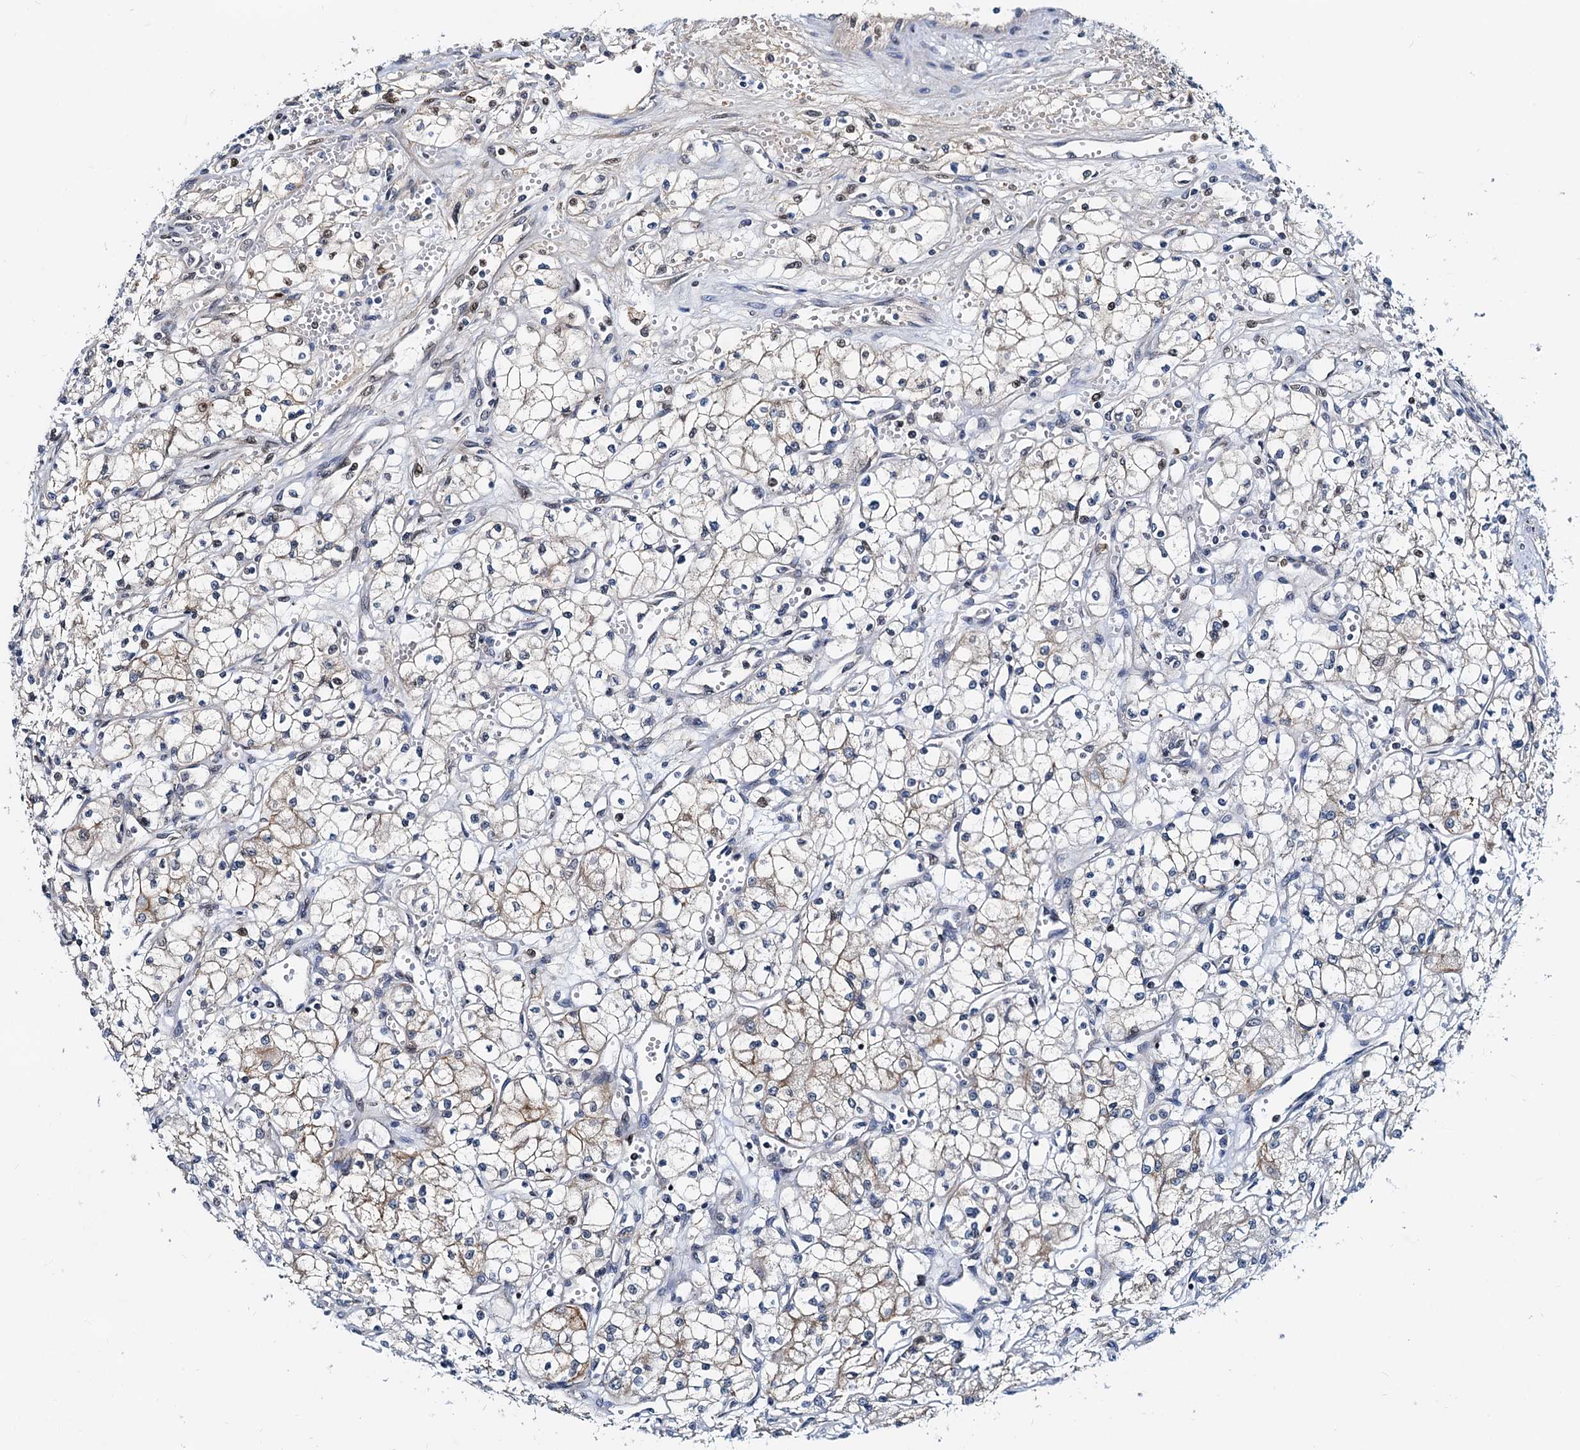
{"staining": {"intensity": "weak", "quantity": "<25%", "location": "cytoplasmic/membranous"}, "tissue": "renal cancer", "cell_type": "Tumor cells", "image_type": "cancer", "snomed": [{"axis": "morphology", "description": "Adenocarcinoma, NOS"}, {"axis": "topography", "description": "Kidney"}], "caption": "DAB immunohistochemical staining of human adenocarcinoma (renal) reveals no significant expression in tumor cells.", "gene": "PTGES3", "patient": {"sex": "male", "age": 59}}